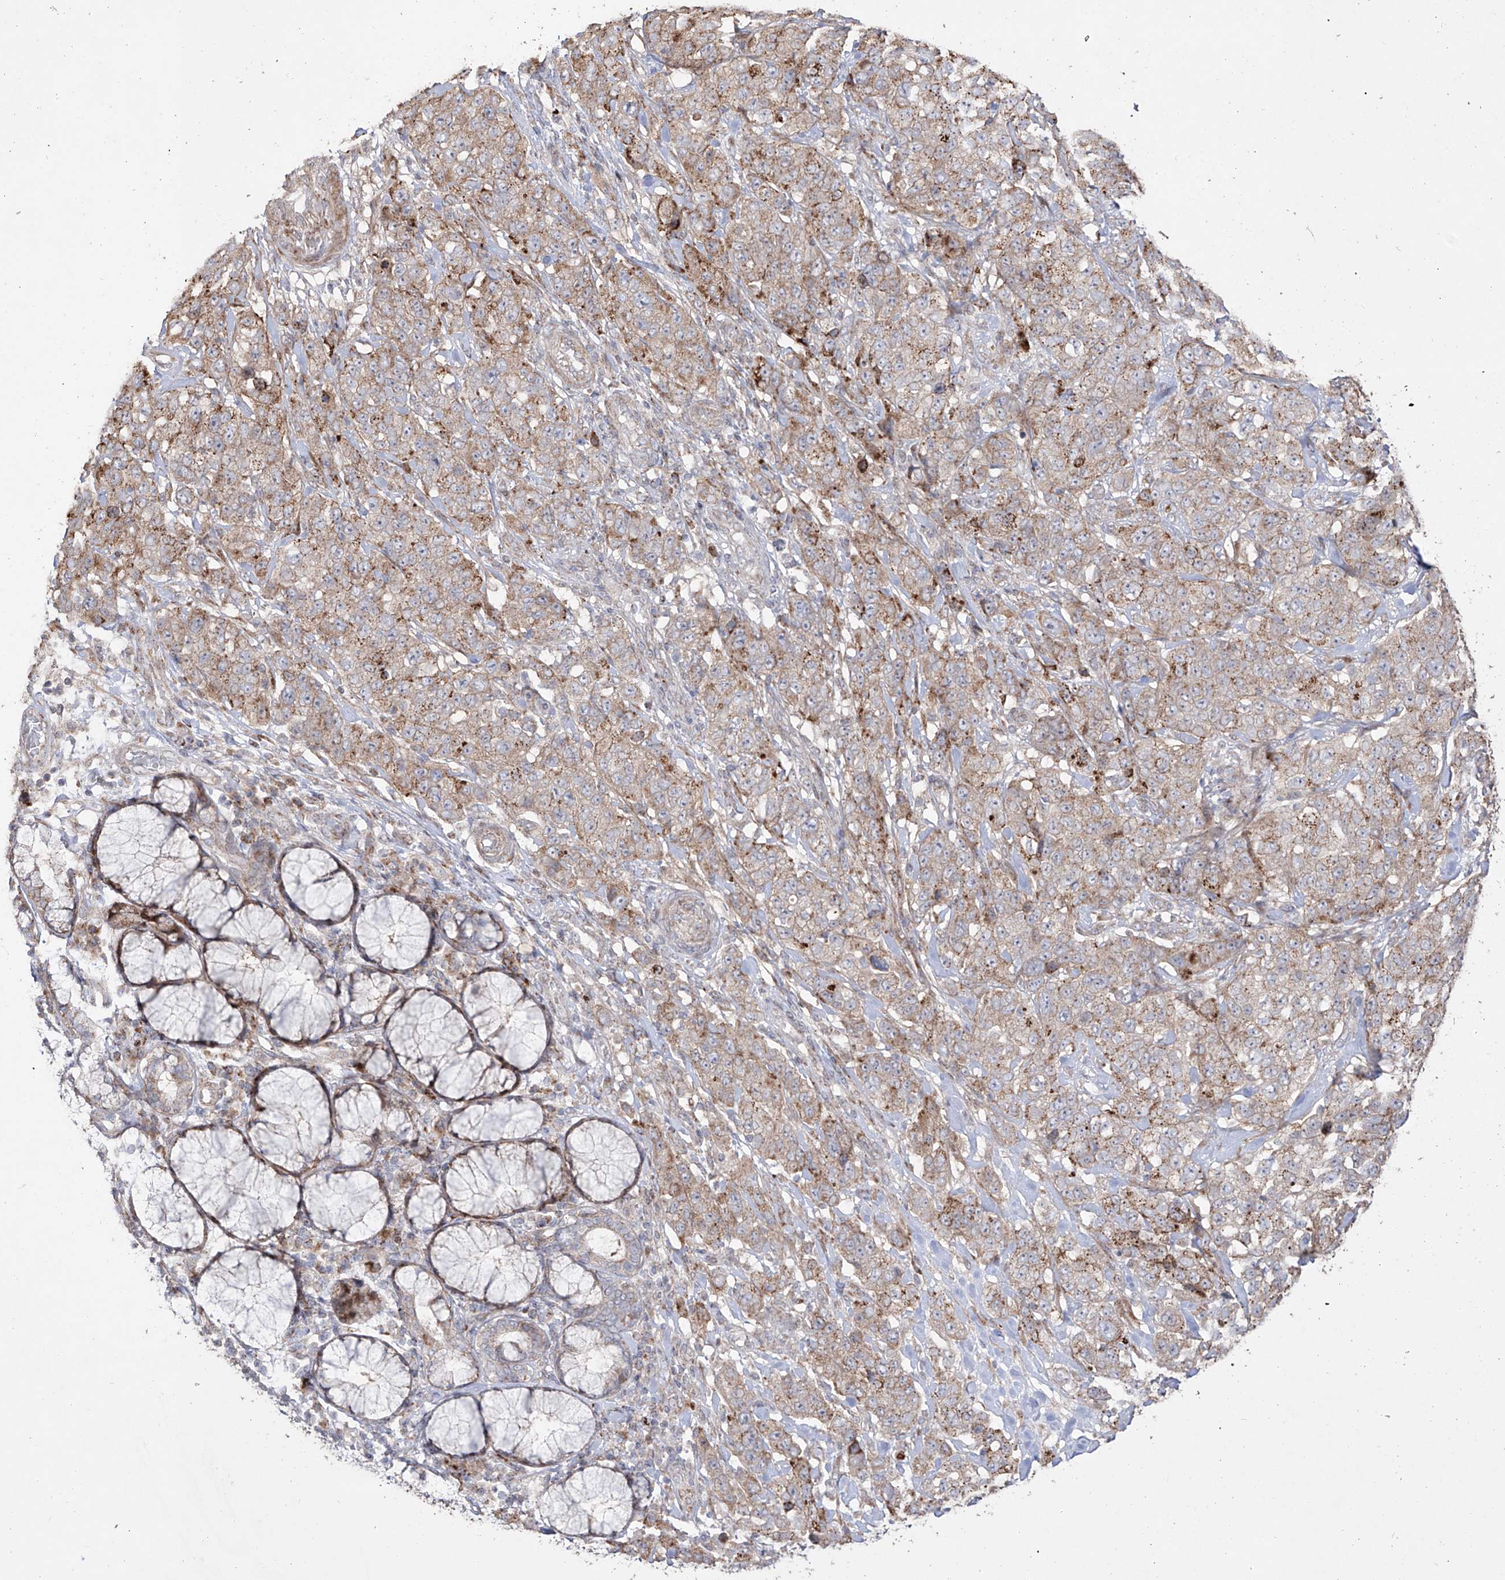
{"staining": {"intensity": "moderate", "quantity": ">75%", "location": "cytoplasmic/membranous"}, "tissue": "stomach cancer", "cell_type": "Tumor cells", "image_type": "cancer", "snomed": [{"axis": "morphology", "description": "Adenocarcinoma, NOS"}, {"axis": "topography", "description": "Stomach"}], "caption": "The histopathology image displays a brown stain indicating the presence of a protein in the cytoplasmic/membranous of tumor cells in stomach adenocarcinoma.", "gene": "YKT6", "patient": {"sex": "male", "age": 48}}